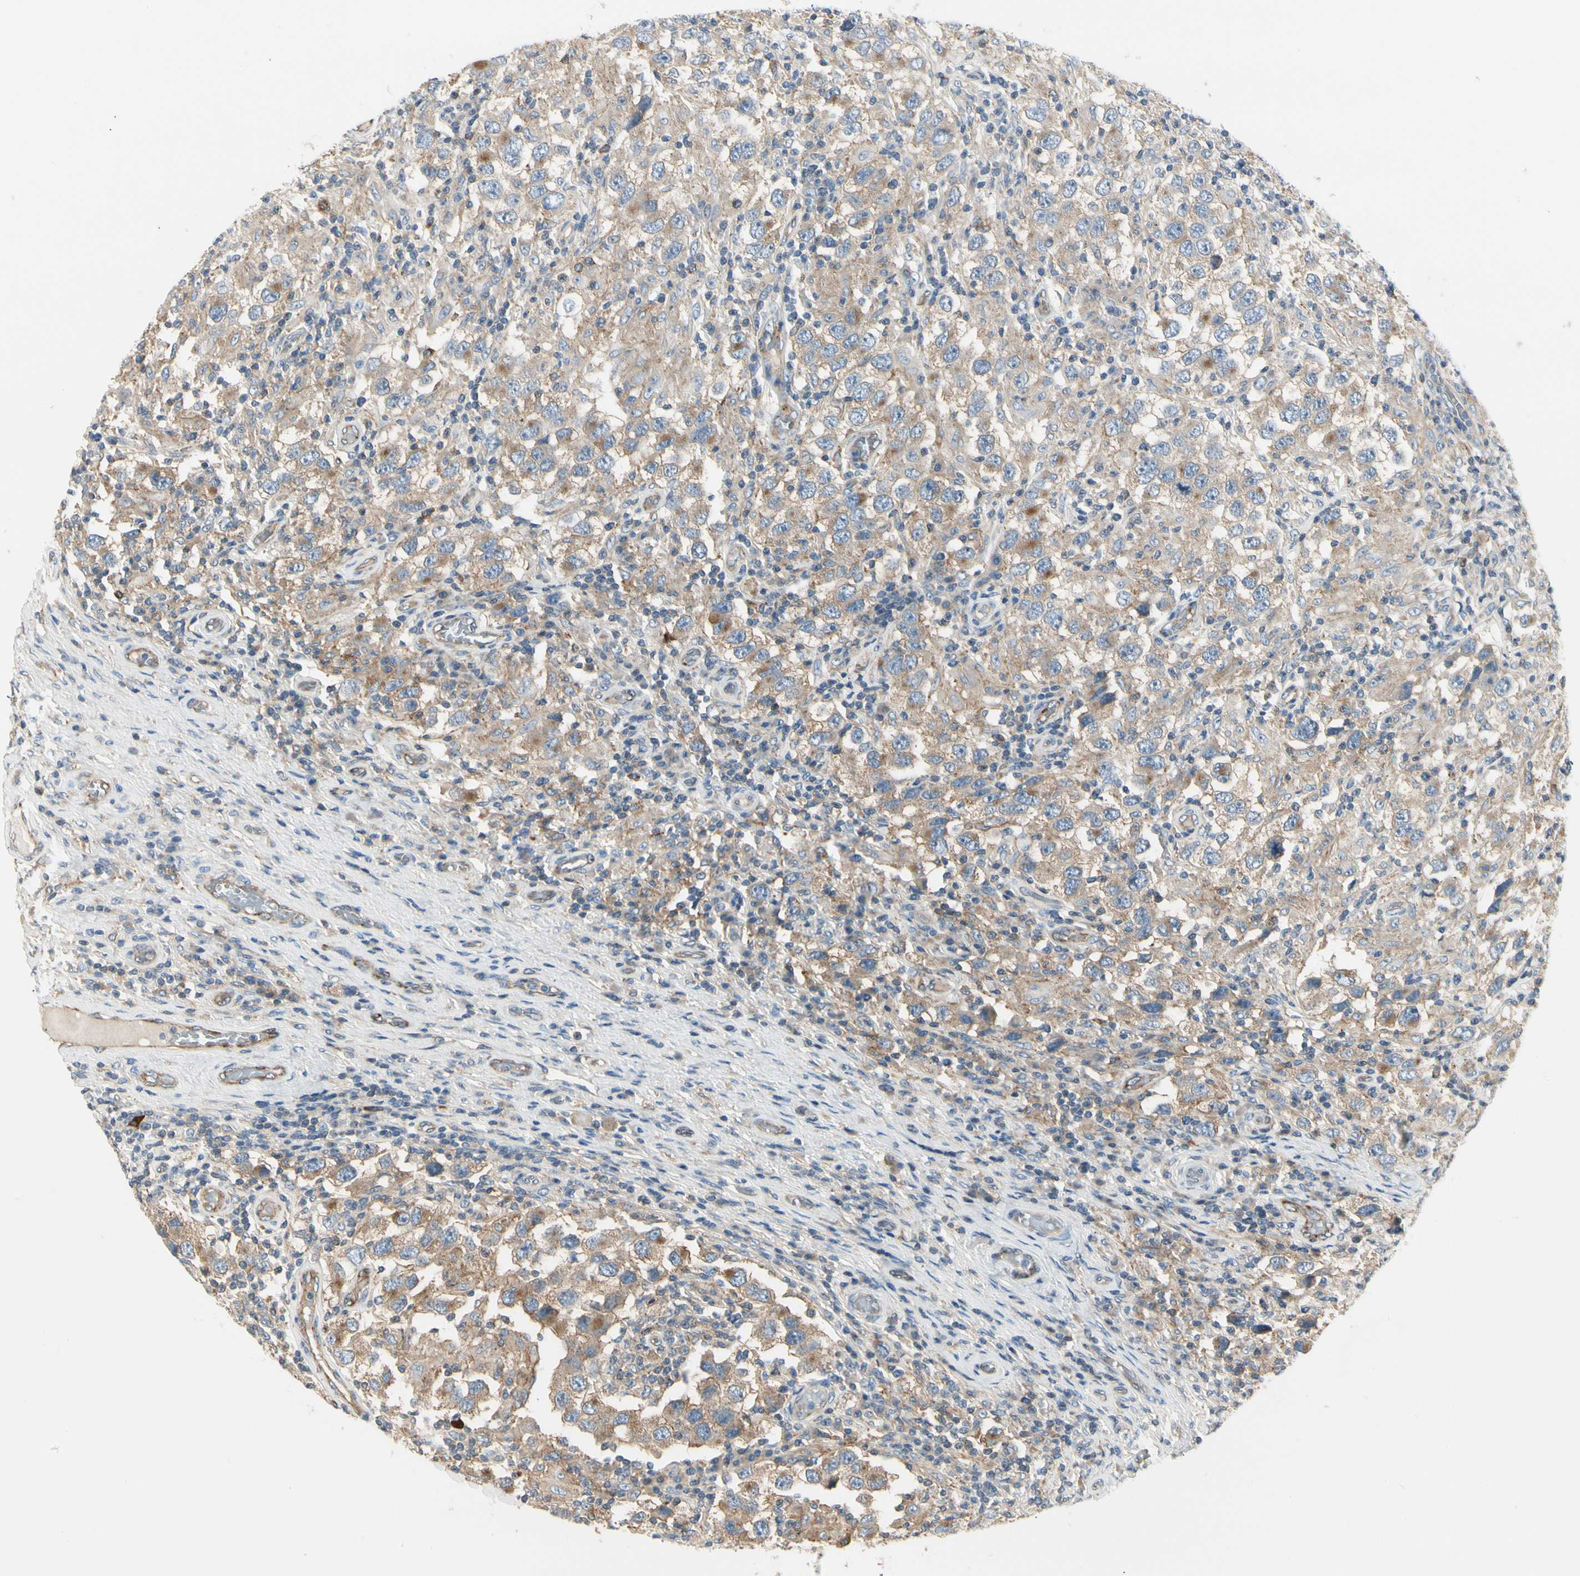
{"staining": {"intensity": "moderate", "quantity": ">75%", "location": "cytoplasmic/membranous"}, "tissue": "testis cancer", "cell_type": "Tumor cells", "image_type": "cancer", "snomed": [{"axis": "morphology", "description": "Carcinoma, Embryonal, NOS"}, {"axis": "topography", "description": "Testis"}], "caption": "Tumor cells reveal moderate cytoplasmic/membranous expression in about >75% of cells in testis cancer. The protein of interest is stained brown, and the nuclei are stained in blue (DAB IHC with brightfield microscopy, high magnification).", "gene": "AGFG1", "patient": {"sex": "male", "age": 21}}